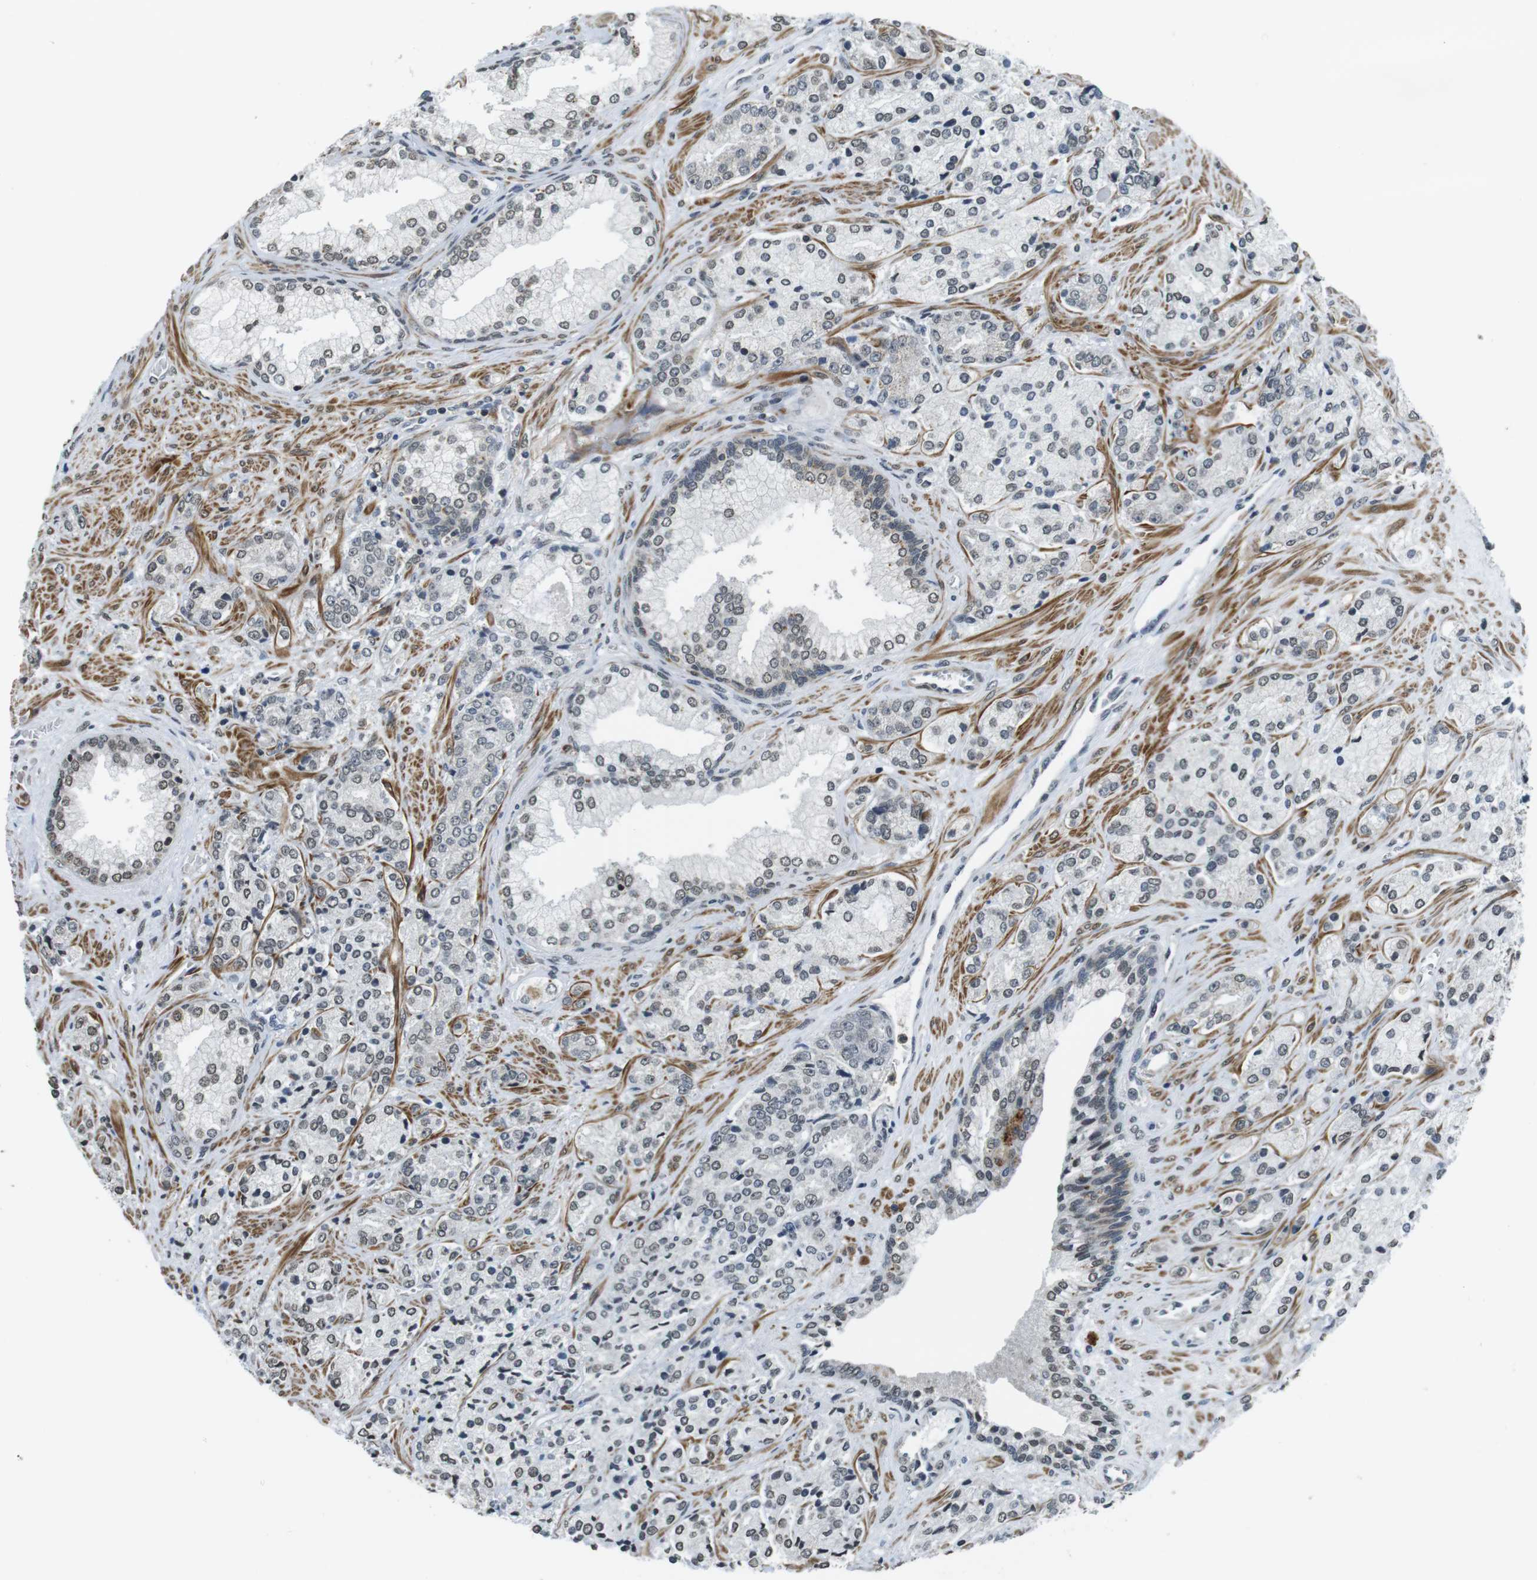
{"staining": {"intensity": "weak", "quantity": "25%-75%", "location": "nuclear"}, "tissue": "prostate cancer", "cell_type": "Tumor cells", "image_type": "cancer", "snomed": [{"axis": "morphology", "description": "Adenocarcinoma, High grade"}, {"axis": "topography", "description": "Prostate"}], "caption": "Brown immunohistochemical staining in prostate high-grade adenocarcinoma displays weak nuclear expression in approximately 25%-75% of tumor cells.", "gene": "USP7", "patient": {"sex": "male", "age": 71}}